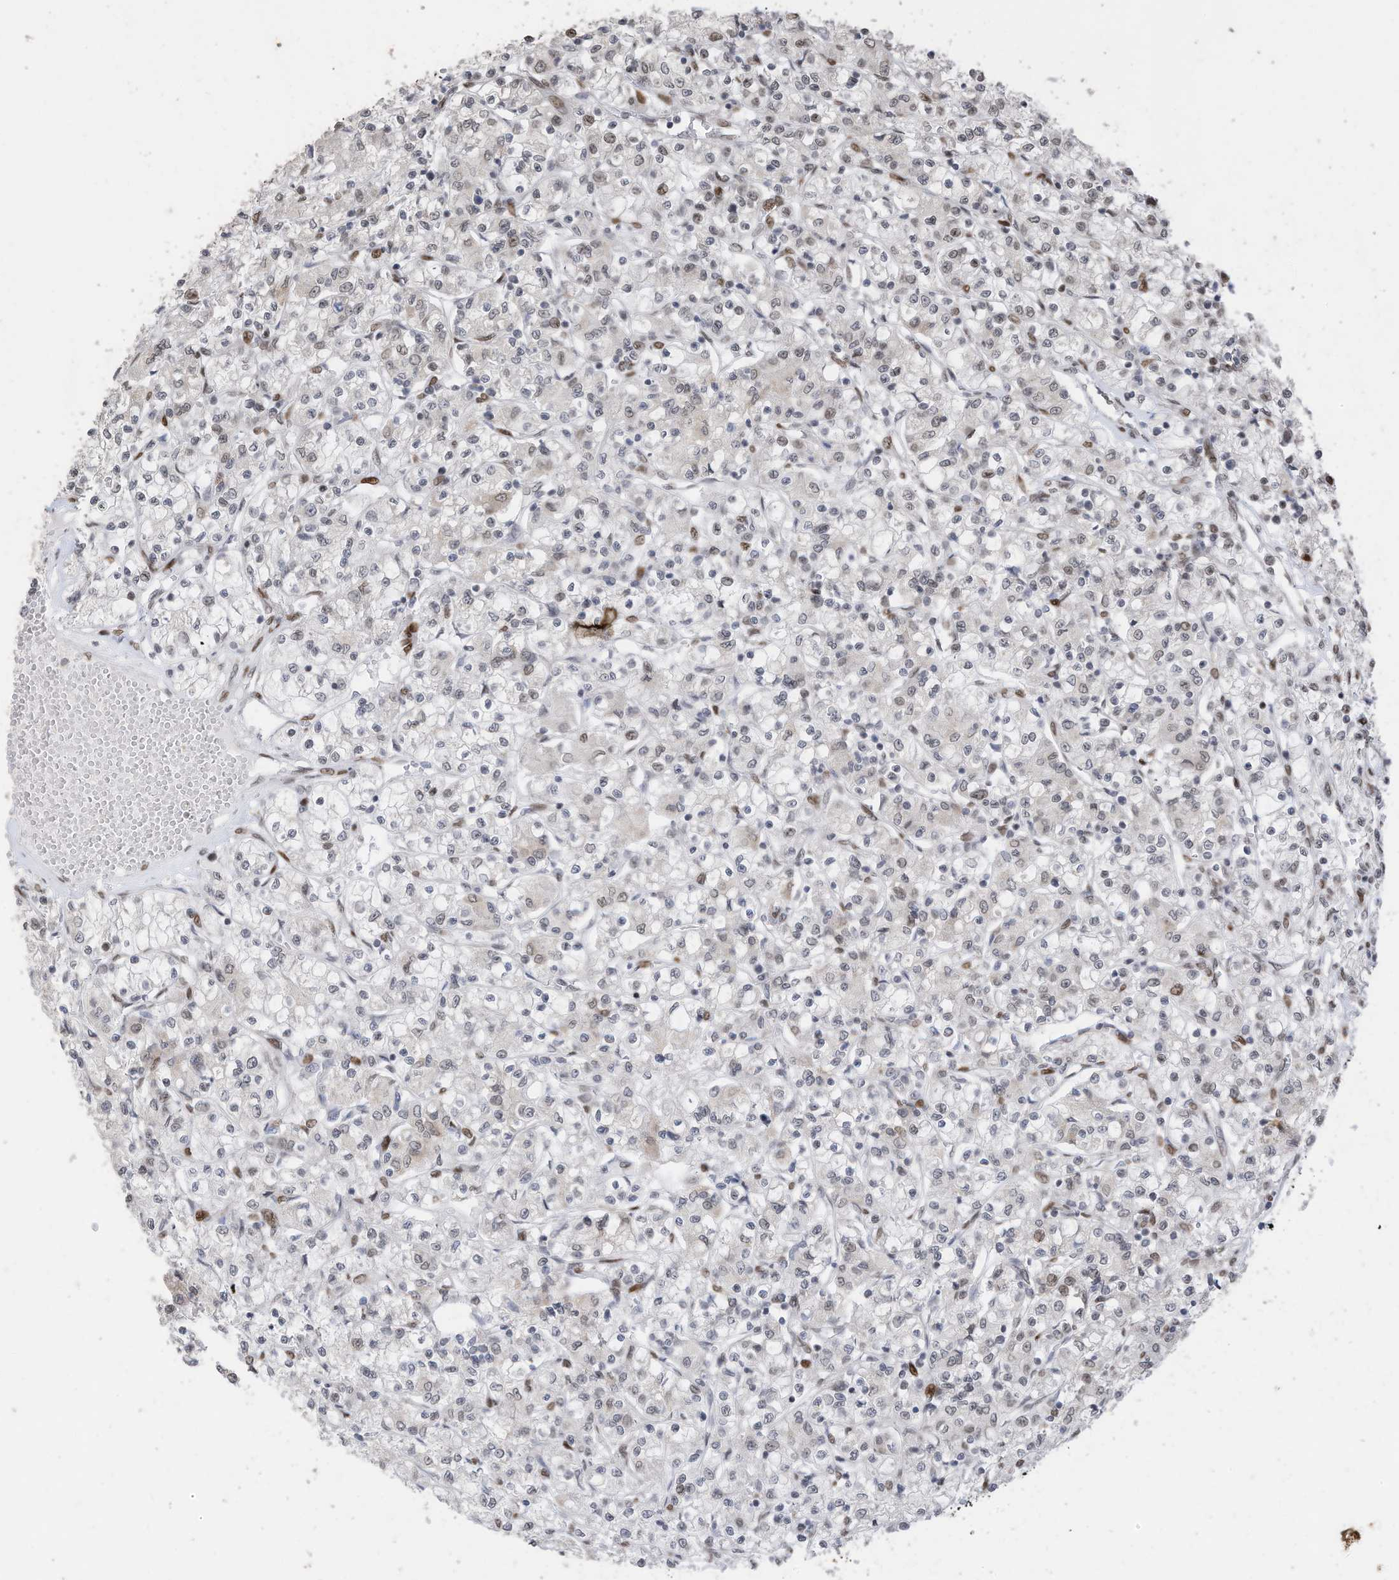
{"staining": {"intensity": "moderate", "quantity": "<25%", "location": "nuclear"}, "tissue": "renal cancer", "cell_type": "Tumor cells", "image_type": "cancer", "snomed": [{"axis": "morphology", "description": "Adenocarcinoma, NOS"}, {"axis": "topography", "description": "Kidney"}], "caption": "This histopathology image exhibits immunohistochemistry staining of renal cancer (adenocarcinoma), with low moderate nuclear expression in approximately <25% of tumor cells.", "gene": "RABL3", "patient": {"sex": "female", "age": 59}}